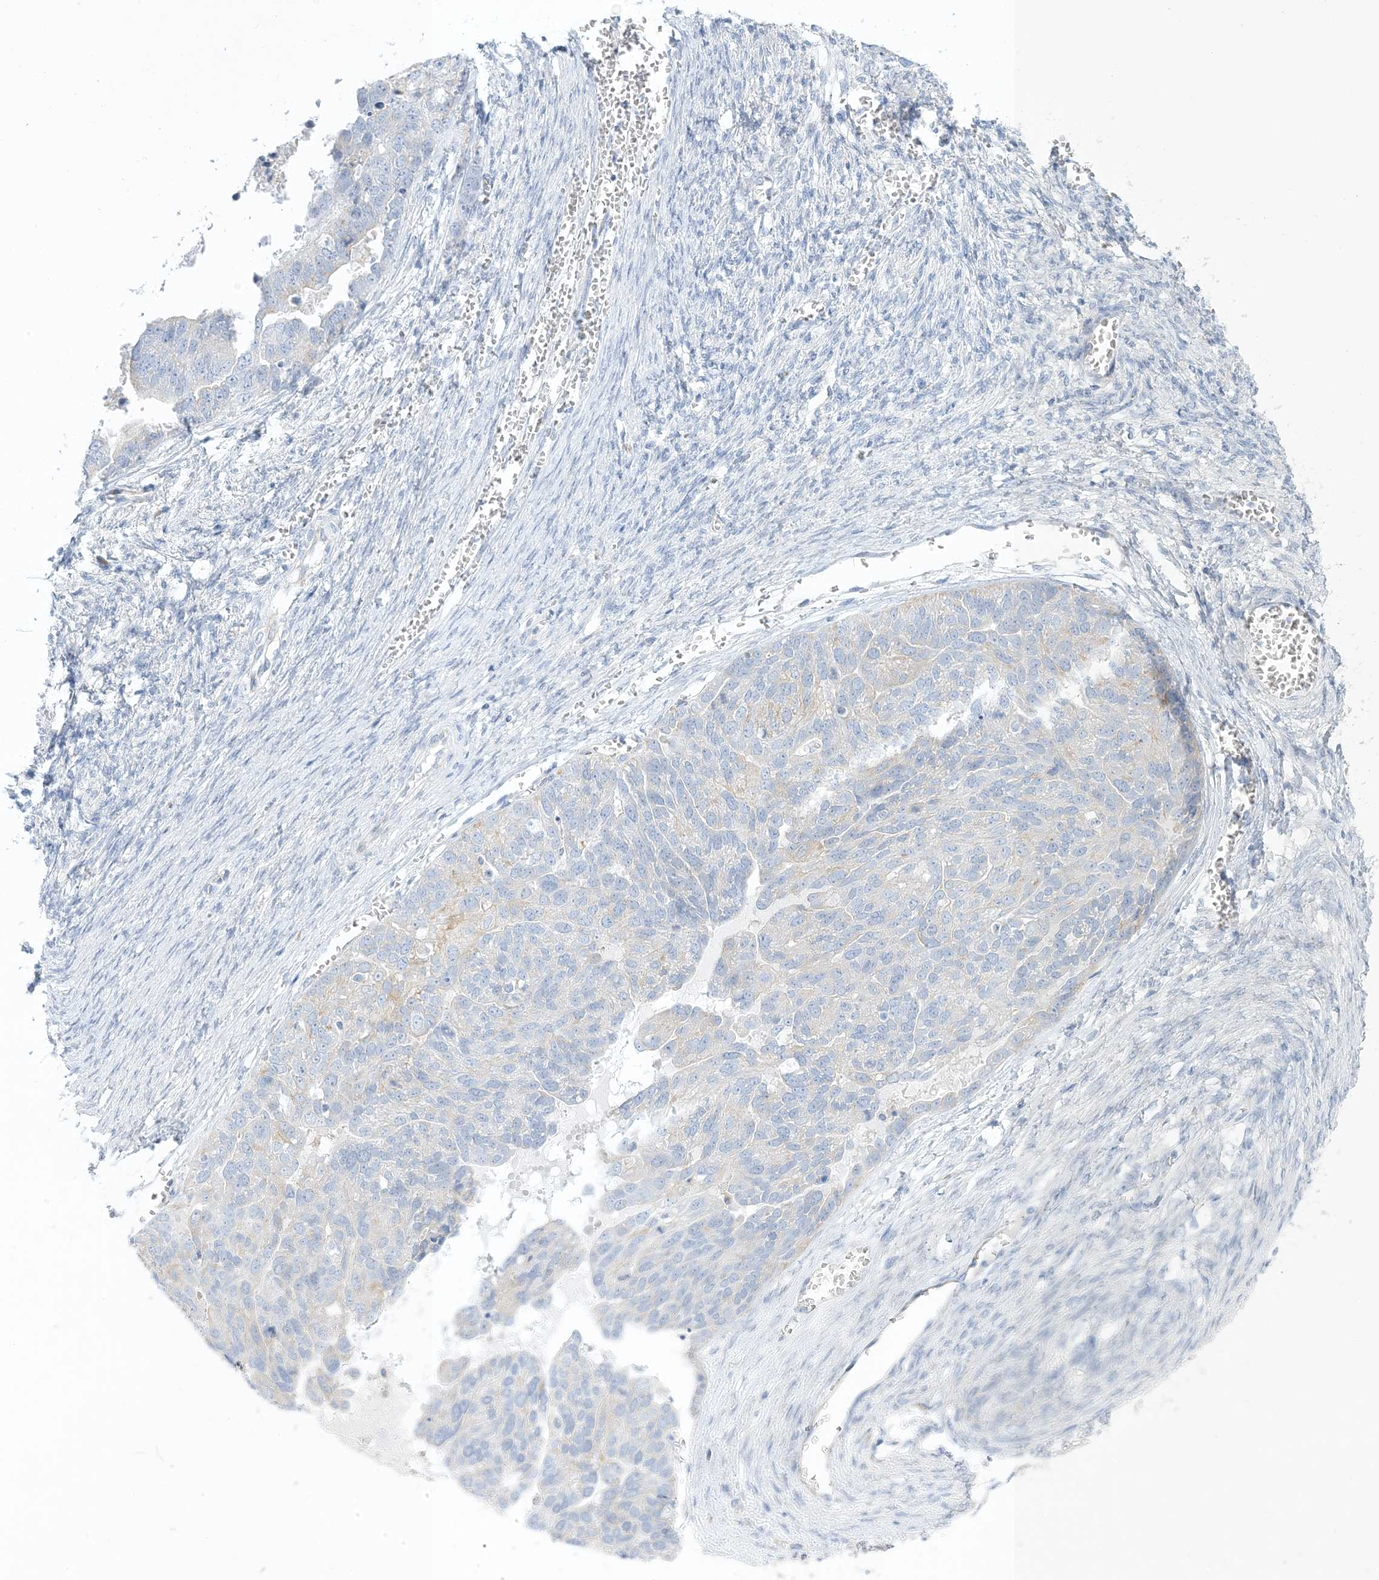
{"staining": {"intensity": "negative", "quantity": "none", "location": "none"}, "tissue": "ovarian cancer", "cell_type": "Tumor cells", "image_type": "cancer", "snomed": [{"axis": "morphology", "description": "Cystadenocarcinoma, serous, NOS"}, {"axis": "topography", "description": "Ovary"}], "caption": "A photomicrograph of serous cystadenocarcinoma (ovarian) stained for a protein reveals no brown staining in tumor cells.", "gene": "XIRP2", "patient": {"sex": "female", "age": 44}}